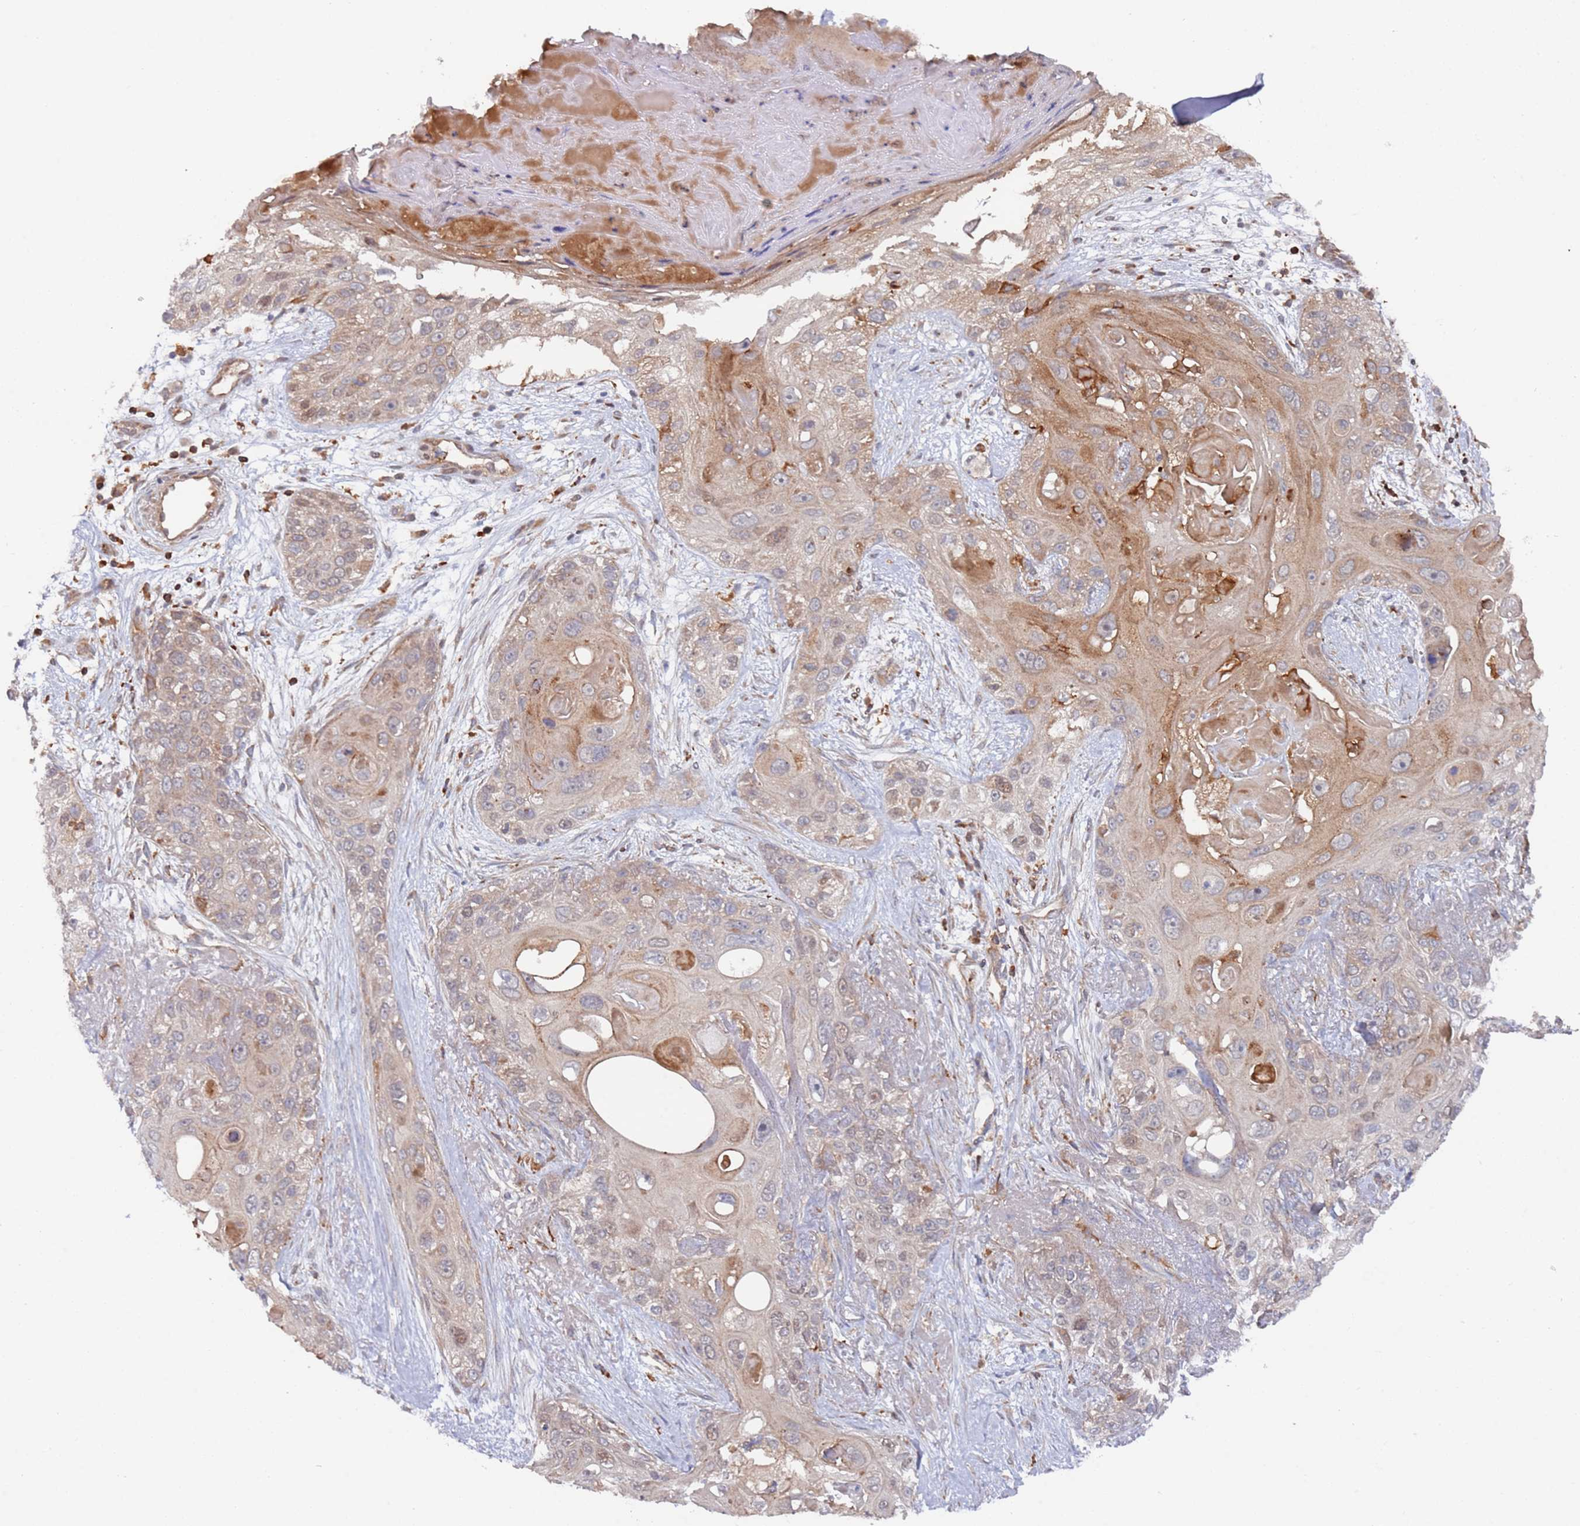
{"staining": {"intensity": "weak", "quantity": "<25%", "location": "cytoplasmic/membranous"}, "tissue": "skin cancer", "cell_type": "Tumor cells", "image_type": "cancer", "snomed": [{"axis": "morphology", "description": "Normal tissue, NOS"}, {"axis": "morphology", "description": "Squamous cell carcinoma, NOS"}, {"axis": "topography", "description": "Skin"}], "caption": "High magnification brightfield microscopy of skin cancer (squamous cell carcinoma) stained with DAB (brown) and counterstained with hematoxylin (blue): tumor cells show no significant expression.", "gene": "DDX60", "patient": {"sex": "male", "age": 72}}